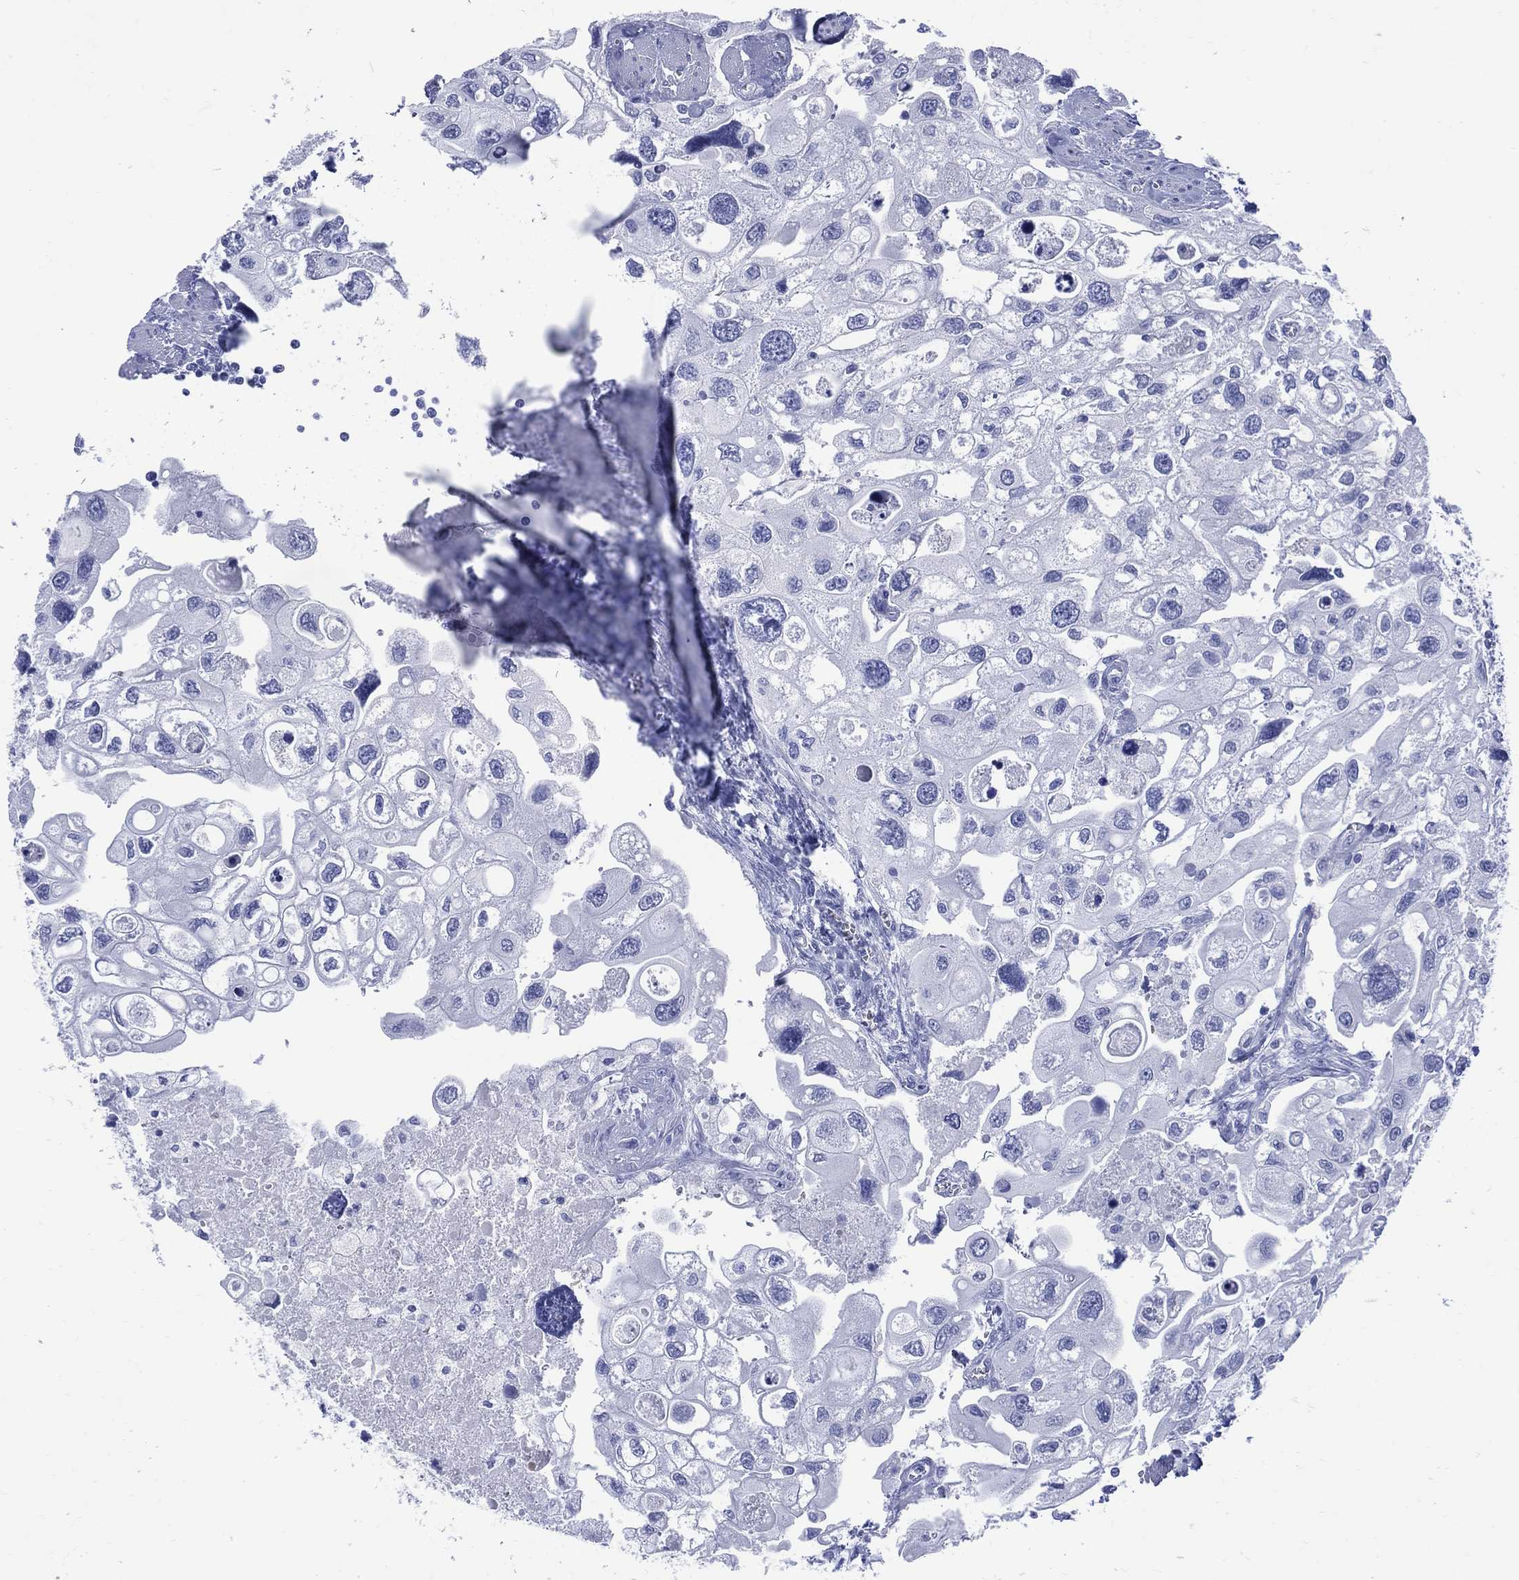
{"staining": {"intensity": "negative", "quantity": "none", "location": "none"}, "tissue": "urothelial cancer", "cell_type": "Tumor cells", "image_type": "cancer", "snomed": [{"axis": "morphology", "description": "Urothelial carcinoma, High grade"}, {"axis": "topography", "description": "Urinary bladder"}], "caption": "The immunohistochemistry (IHC) photomicrograph has no significant staining in tumor cells of high-grade urothelial carcinoma tissue.", "gene": "LRRD1", "patient": {"sex": "male", "age": 59}}